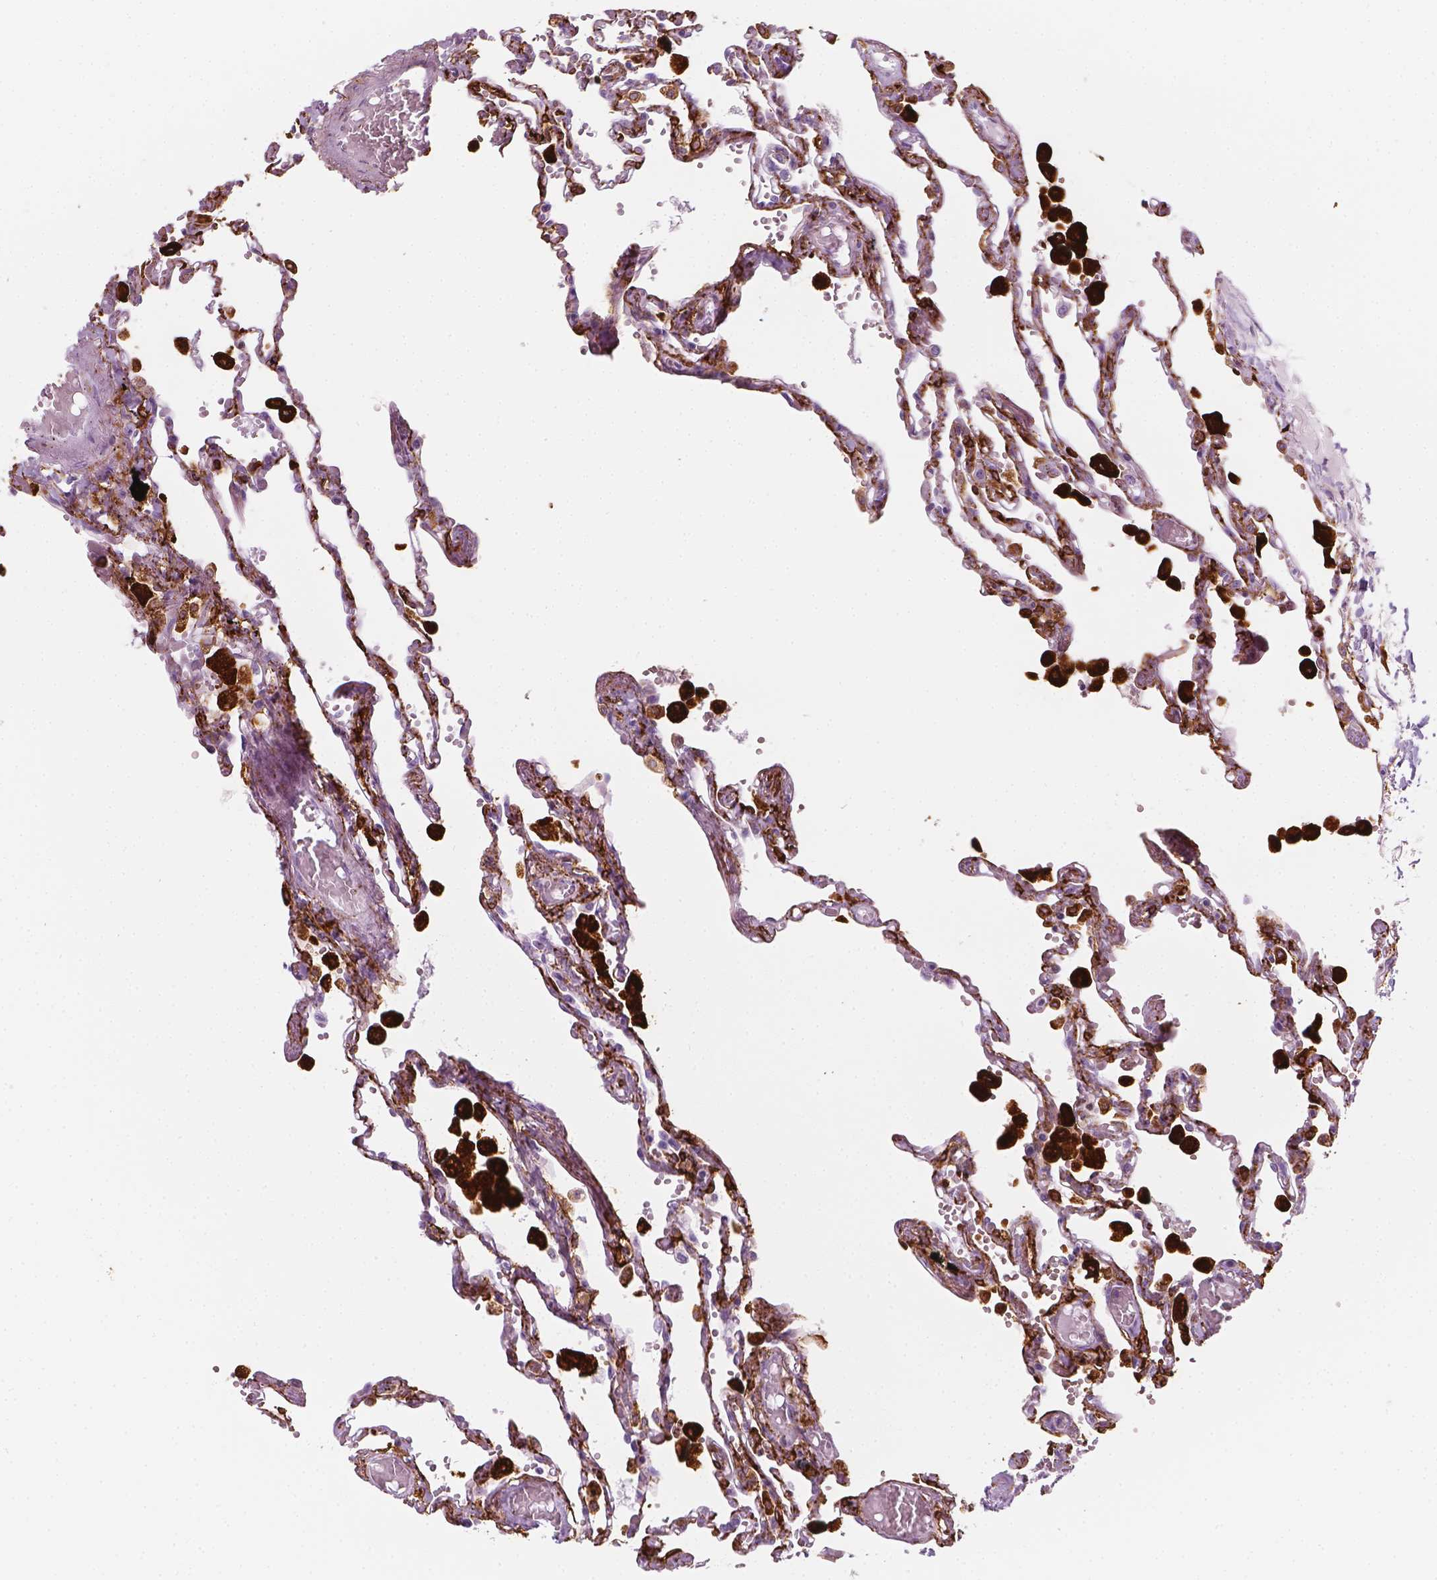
{"staining": {"intensity": "moderate", "quantity": ">75%", "location": "cytoplasmic/membranous"}, "tissue": "lung", "cell_type": "Alveolar cells", "image_type": "normal", "snomed": [{"axis": "morphology", "description": "Normal tissue, NOS"}, {"axis": "morphology", "description": "Adenocarcinoma, NOS"}, {"axis": "topography", "description": "Cartilage tissue"}, {"axis": "topography", "description": "Lung"}], "caption": "Protein staining of unremarkable lung demonstrates moderate cytoplasmic/membranous positivity in approximately >75% of alveolar cells.", "gene": "CES1", "patient": {"sex": "female", "age": 67}}